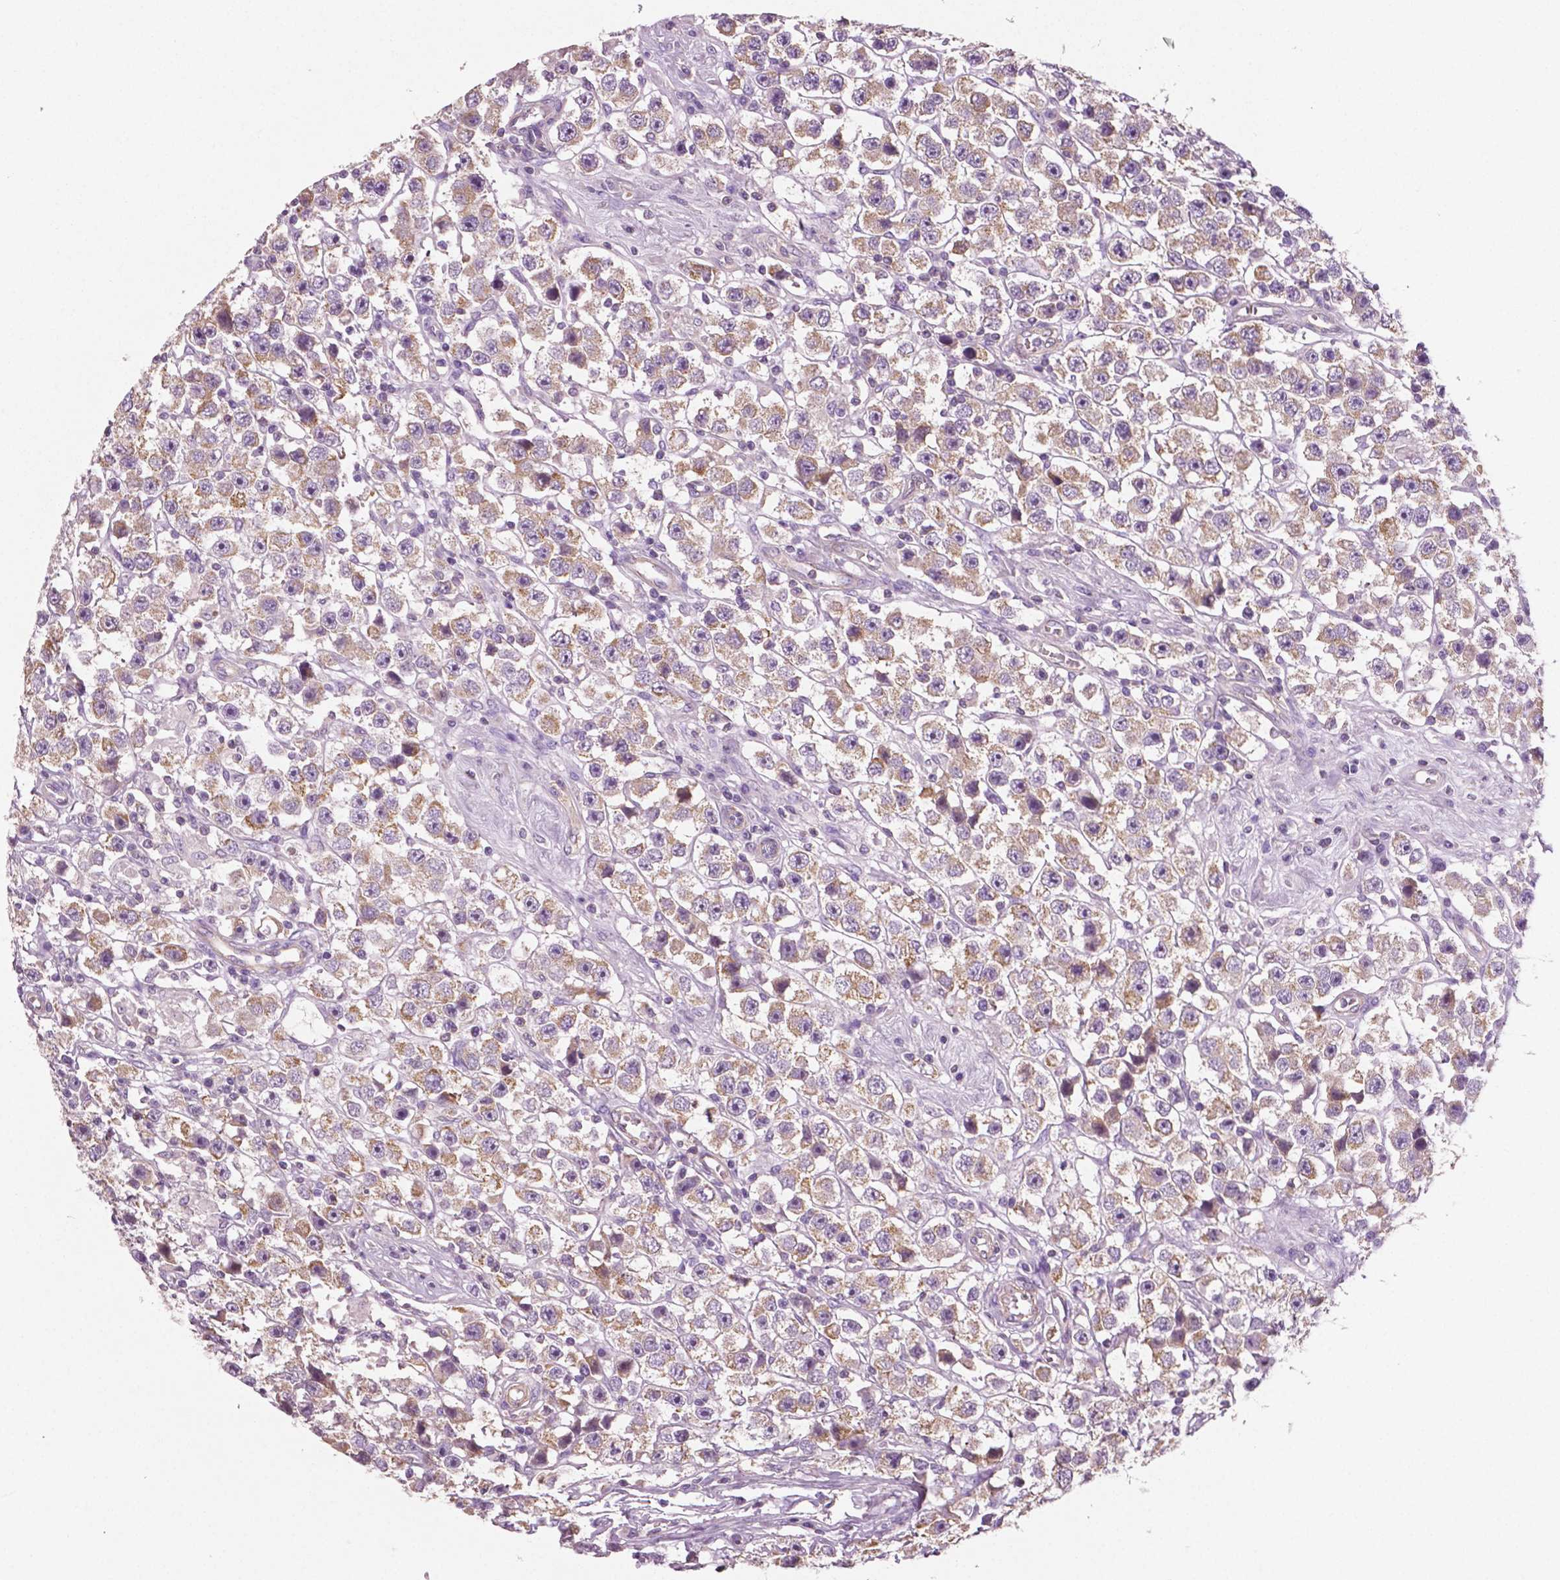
{"staining": {"intensity": "moderate", "quantity": ">75%", "location": "cytoplasmic/membranous"}, "tissue": "testis cancer", "cell_type": "Tumor cells", "image_type": "cancer", "snomed": [{"axis": "morphology", "description": "Seminoma, NOS"}, {"axis": "topography", "description": "Testis"}], "caption": "Human testis cancer (seminoma) stained with a brown dye displays moderate cytoplasmic/membranous positive expression in about >75% of tumor cells.", "gene": "PTX3", "patient": {"sex": "male", "age": 45}}